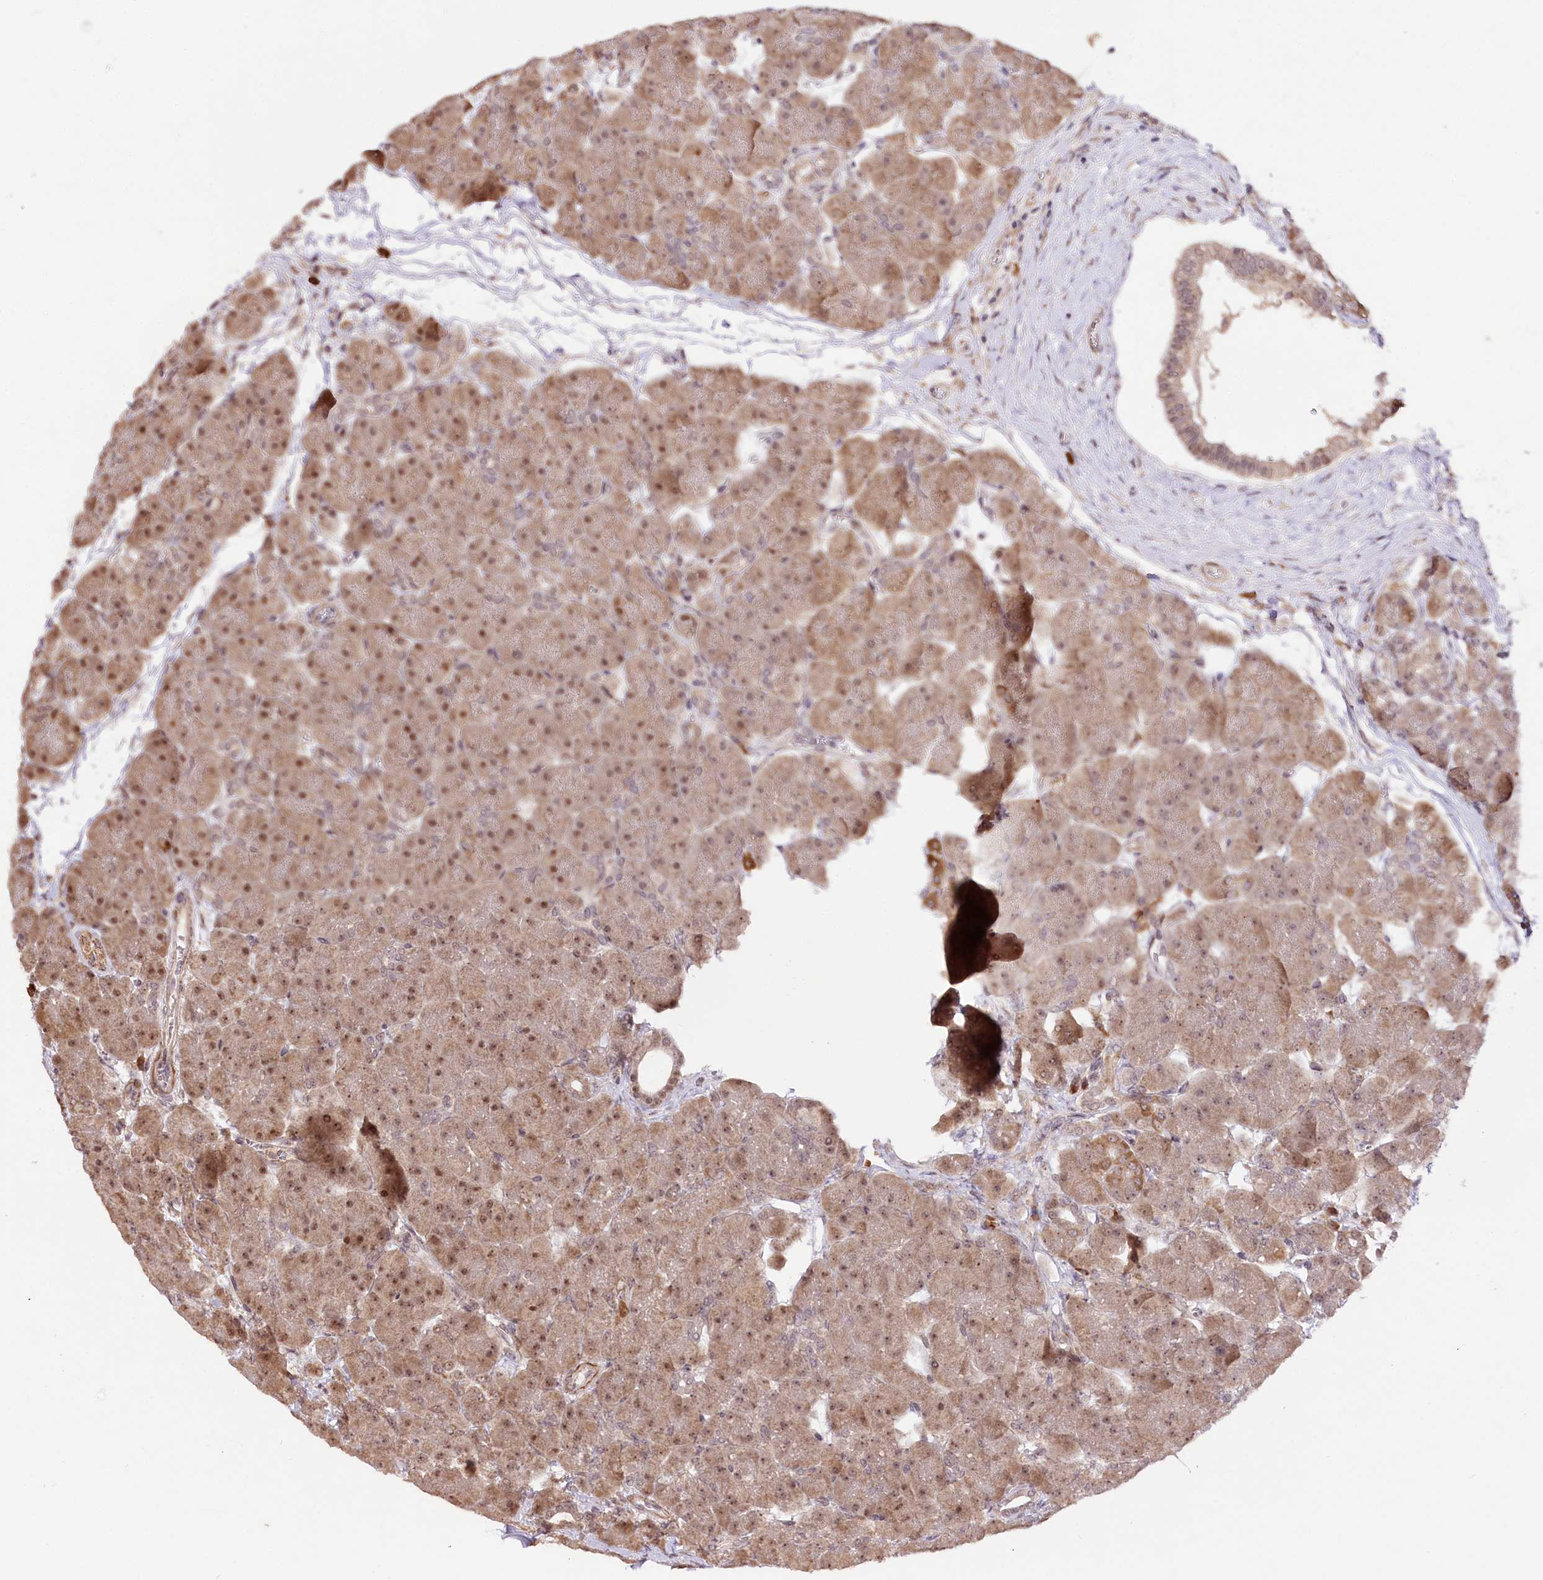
{"staining": {"intensity": "moderate", "quantity": ">75%", "location": "cytoplasmic/membranous,nuclear"}, "tissue": "pancreas", "cell_type": "Exocrine glandular cells", "image_type": "normal", "snomed": [{"axis": "morphology", "description": "Normal tissue, NOS"}, {"axis": "topography", "description": "Pancreas"}], "caption": "Exocrine glandular cells reveal medium levels of moderate cytoplasmic/membranous,nuclear expression in about >75% of cells in normal pancreas.", "gene": "DMP1", "patient": {"sex": "male", "age": 66}}